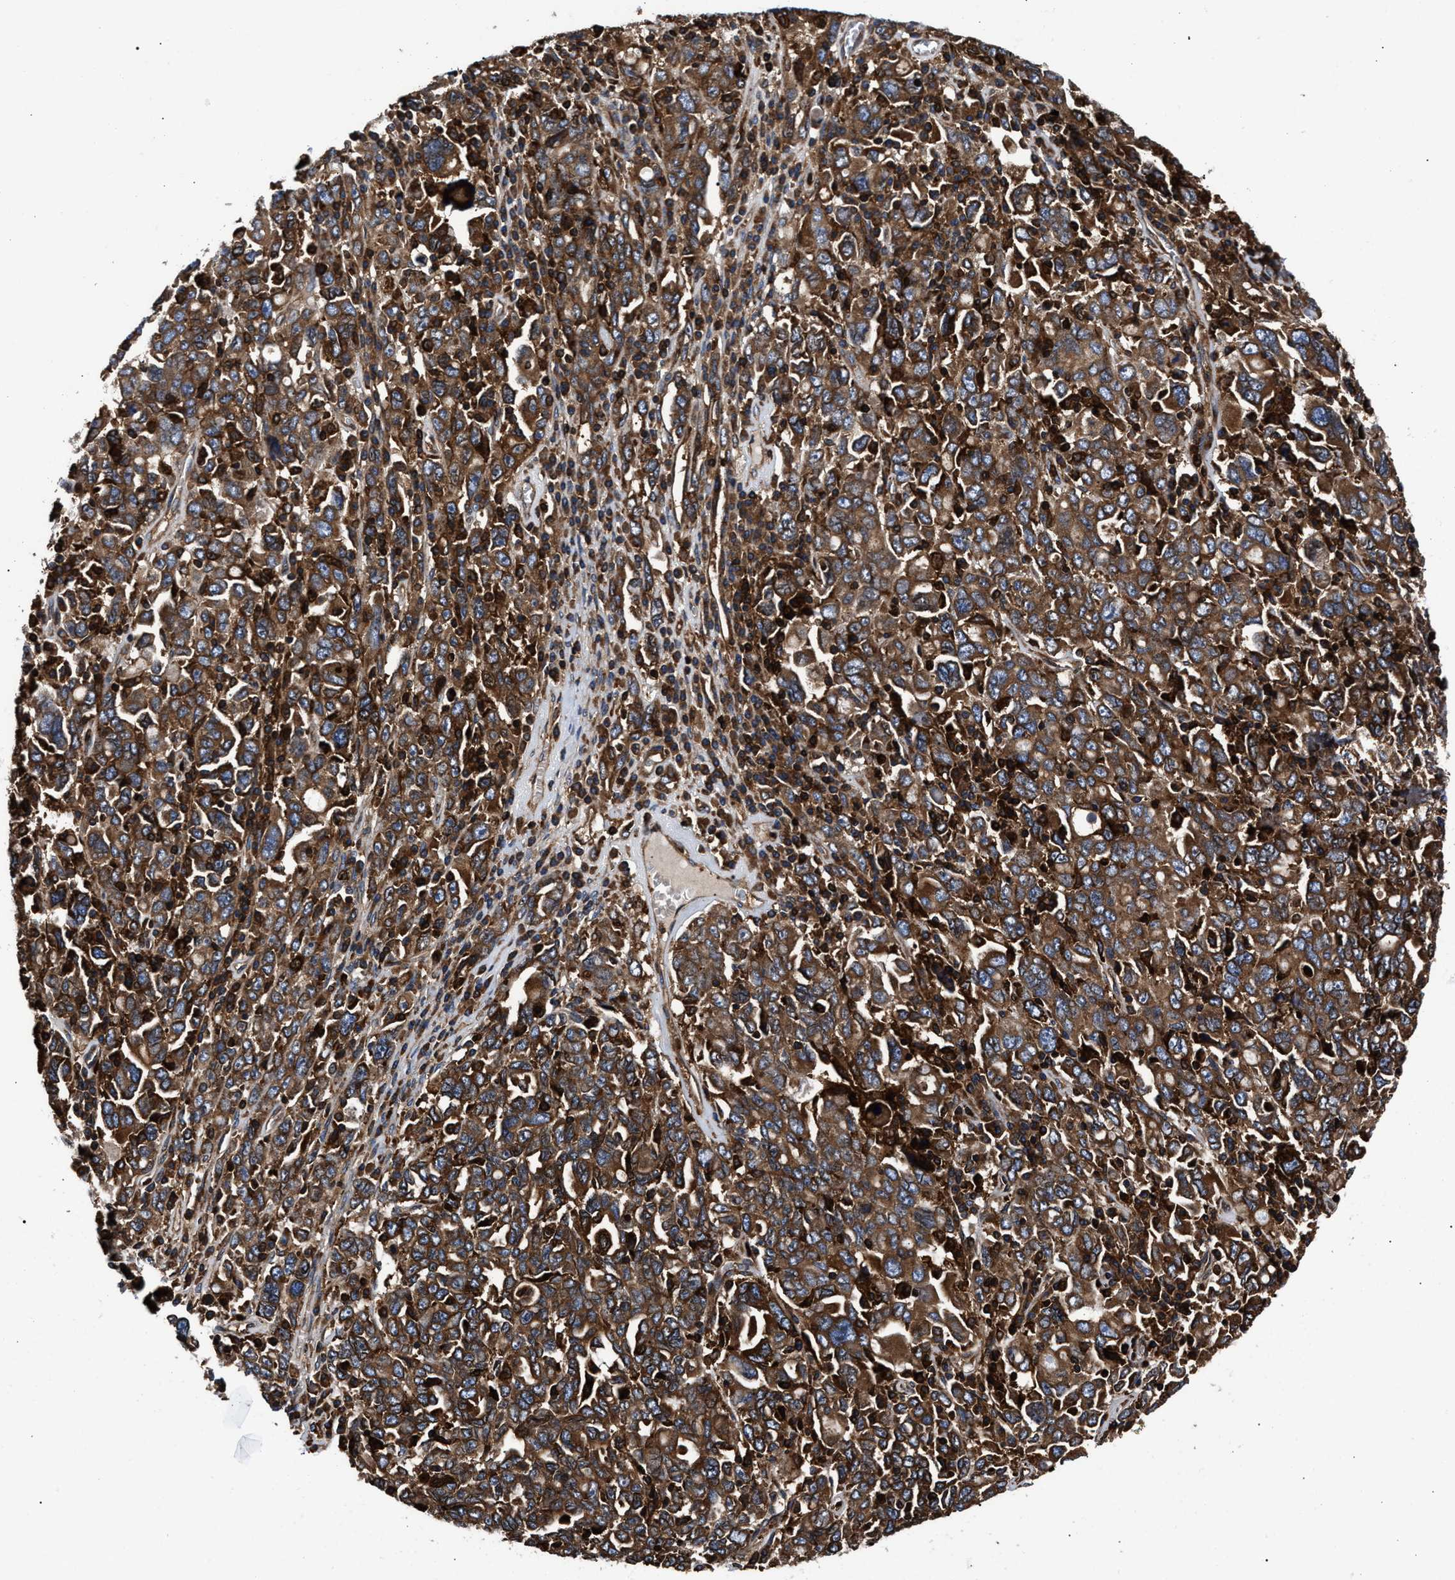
{"staining": {"intensity": "strong", "quantity": ">75%", "location": "cytoplasmic/membranous"}, "tissue": "ovarian cancer", "cell_type": "Tumor cells", "image_type": "cancer", "snomed": [{"axis": "morphology", "description": "Carcinoma, endometroid"}, {"axis": "topography", "description": "Ovary"}], "caption": "This image shows IHC staining of endometroid carcinoma (ovarian), with high strong cytoplasmic/membranous positivity in approximately >75% of tumor cells.", "gene": "KYAT1", "patient": {"sex": "female", "age": 62}}